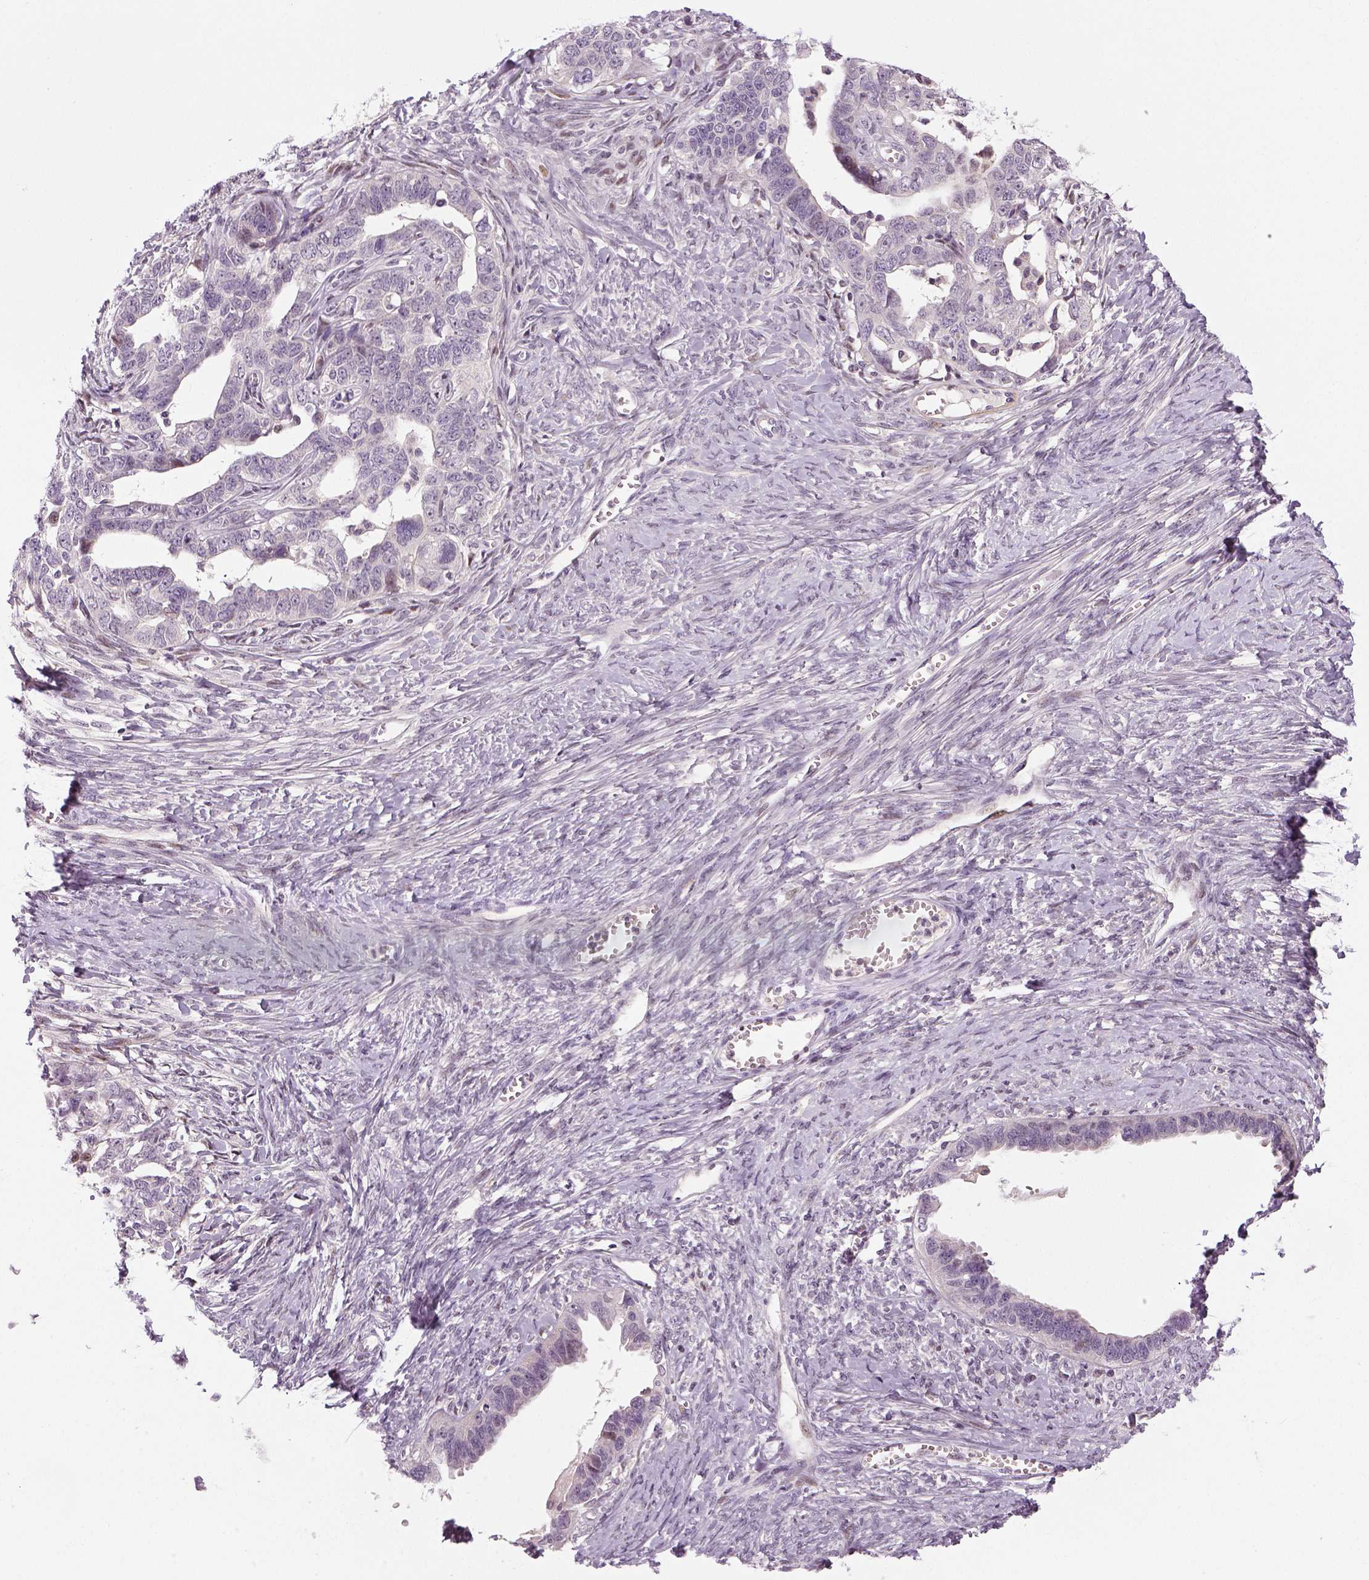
{"staining": {"intensity": "negative", "quantity": "none", "location": "none"}, "tissue": "ovarian cancer", "cell_type": "Tumor cells", "image_type": "cancer", "snomed": [{"axis": "morphology", "description": "Cystadenocarcinoma, serous, NOS"}, {"axis": "topography", "description": "Ovary"}], "caption": "IHC micrograph of neoplastic tissue: ovarian cancer stained with DAB (3,3'-diaminobenzidine) exhibits no significant protein staining in tumor cells.", "gene": "NECAB1", "patient": {"sex": "female", "age": 69}}